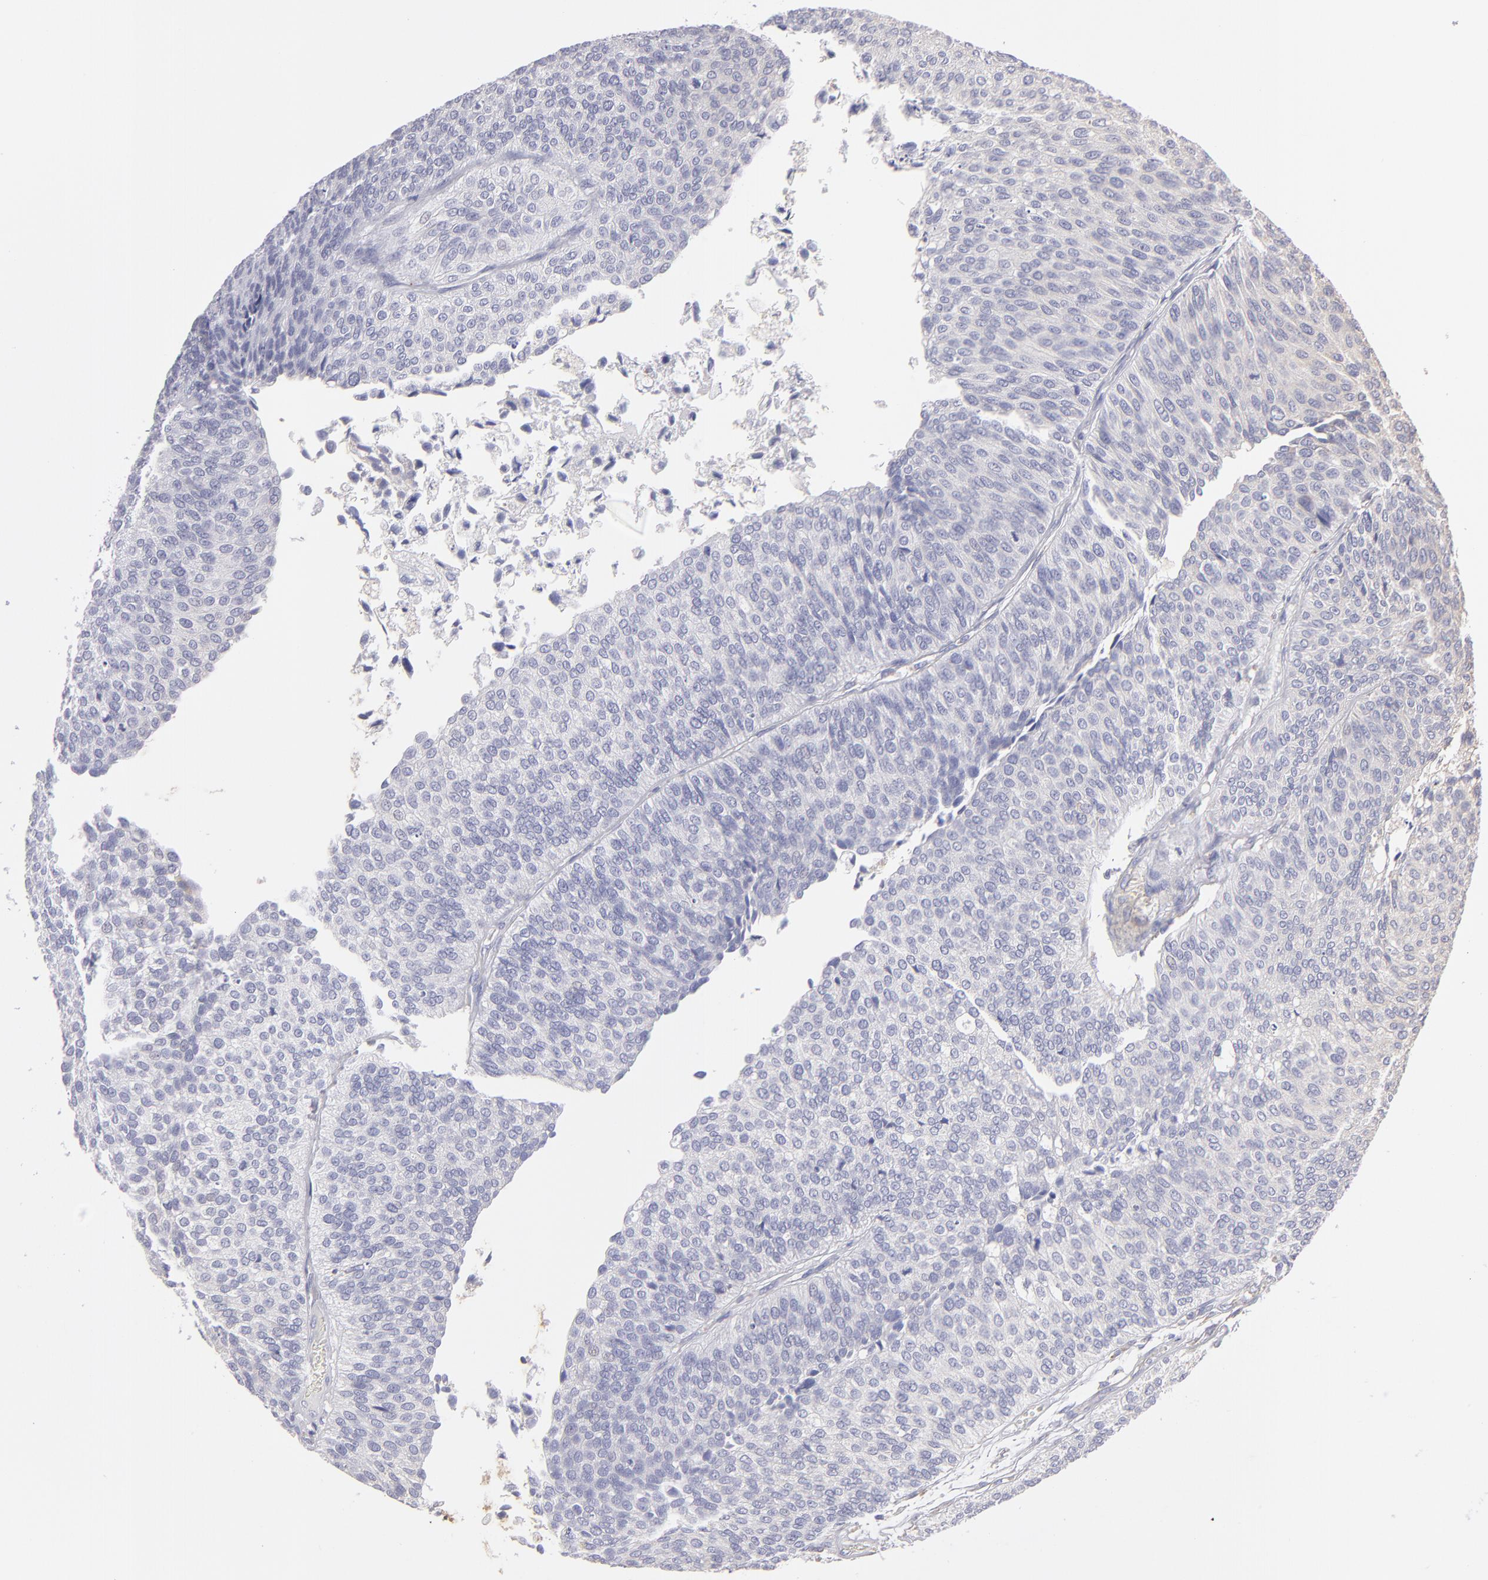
{"staining": {"intensity": "negative", "quantity": "none", "location": "none"}, "tissue": "urothelial cancer", "cell_type": "Tumor cells", "image_type": "cancer", "snomed": [{"axis": "morphology", "description": "Urothelial carcinoma, Low grade"}, {"axis": "topography", "description": "Urinary bladder"}], "caption": "This is an immunohistochemistry (IHC) histopathology image of urothelial cancer. There is no positivity in tumor cells.", "gene": "CALR", "patient": {"sex": "male", "age": 84}}